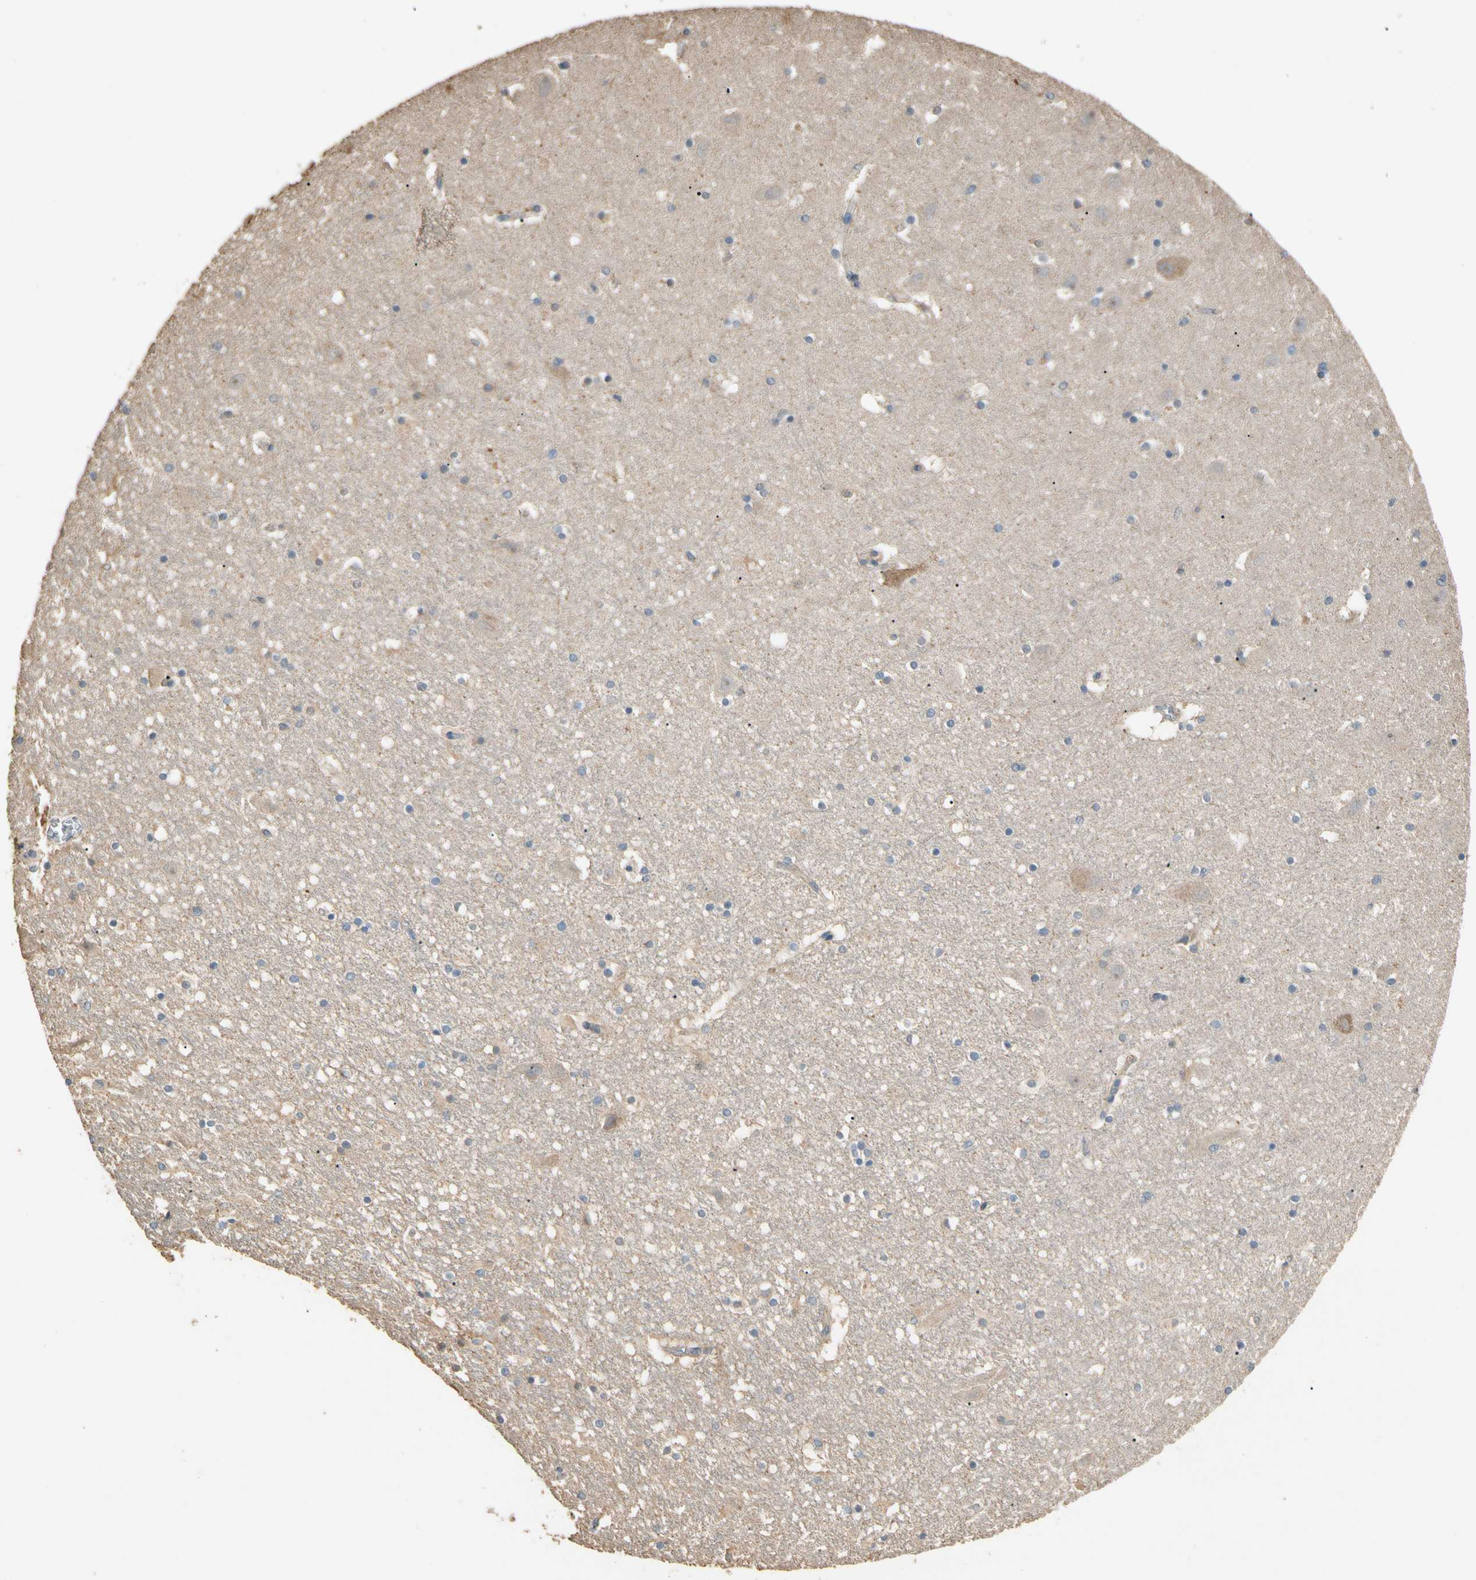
{"staining": {"intensity": "weak", "quantity": "25%-75%", "location": "cytoplasmic/membranous"}, "tissue": "hippocampus", "cell_type": "Glial cells", "image_type": "normal", "snomed": [{"axis": "morphology", "description": "Normal tissue, NOS"}, {"axis": "topography", "description": "Hippocampus"}], "caption": "Weak cytoplasmic/membranous protein expression is appreciated in about 25%-75% of glial cells in hippocampus. The staining was performed using DAB (3,3'-diaminobenzidine), with brown indicating positive protein expression. Nuclei are stained blue with hematoxylin.", "gene": "CDH6", "patient": {"sex": "male", "age": 45}}